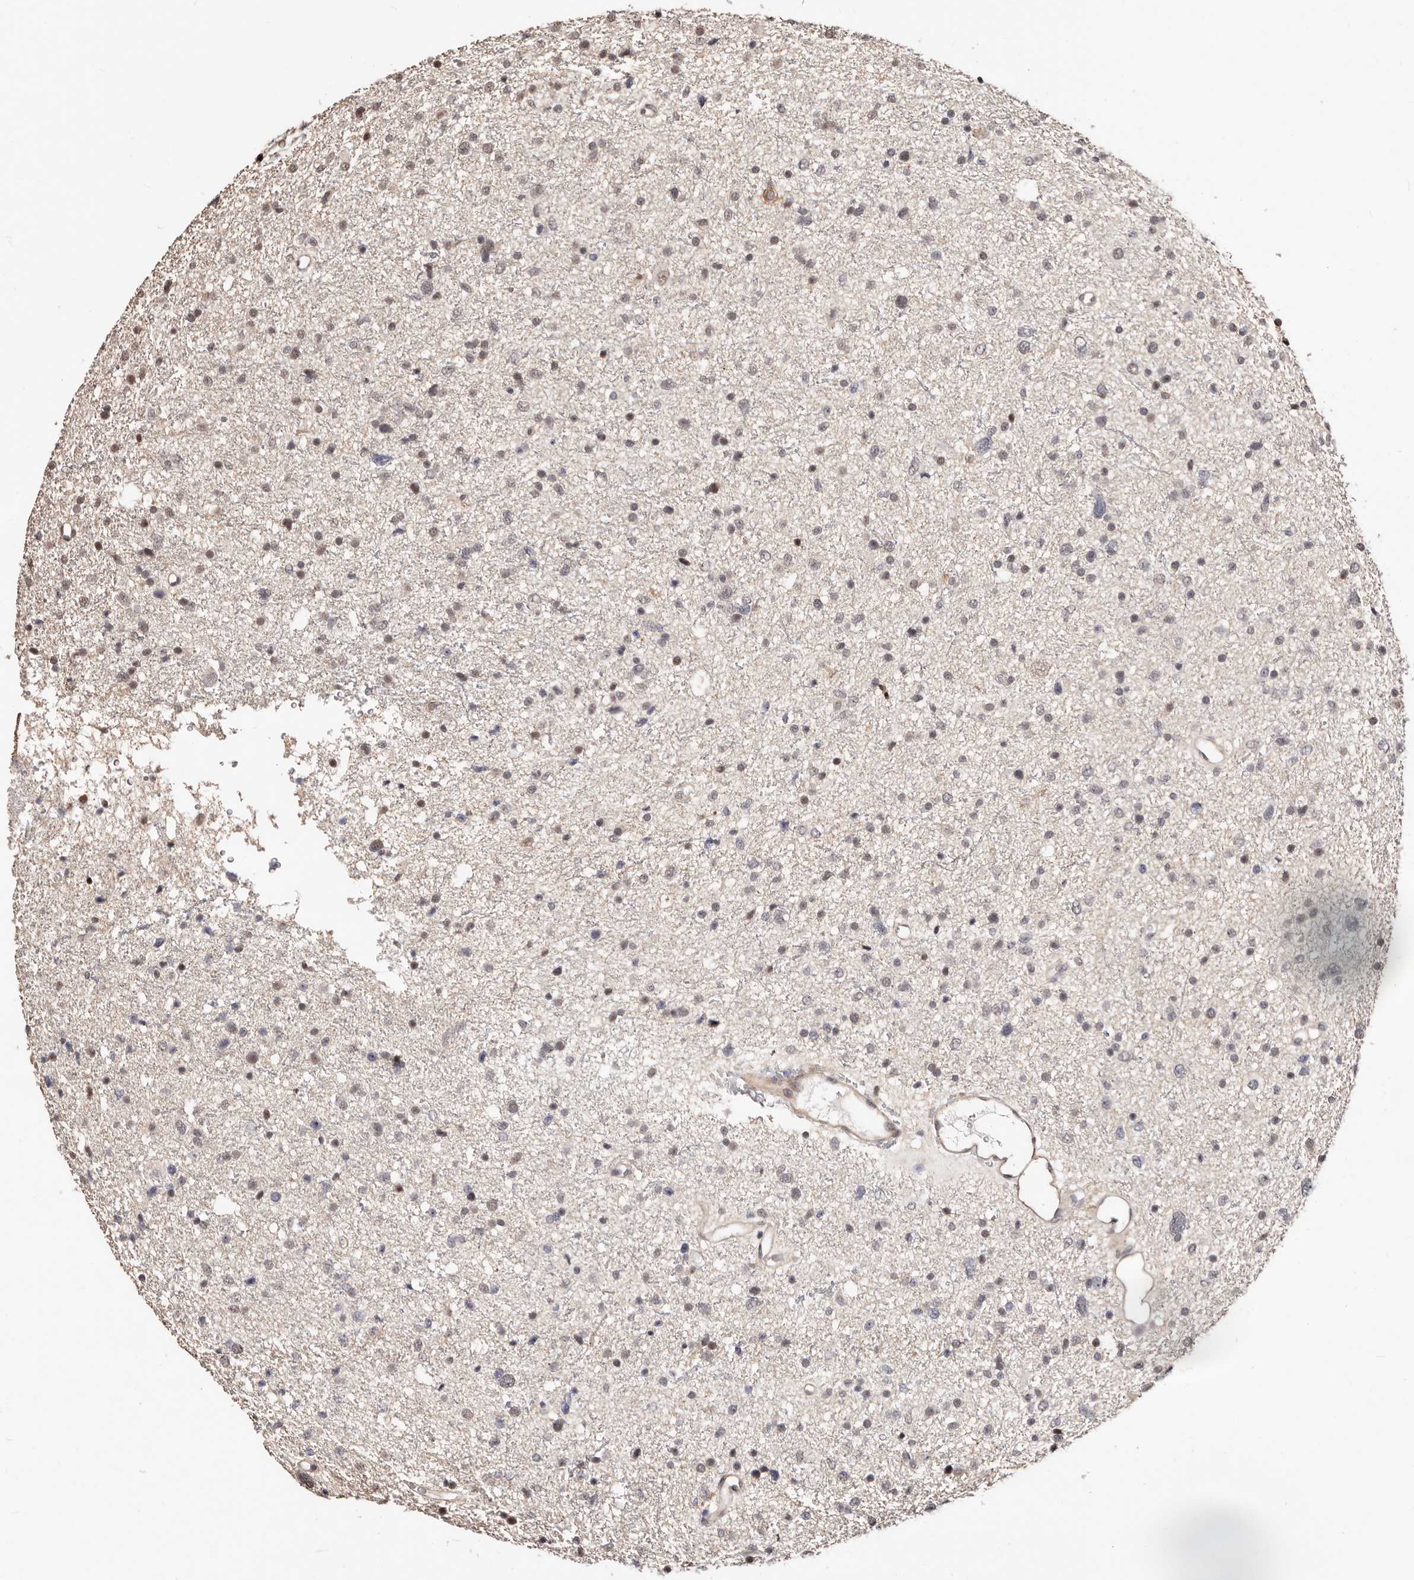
{"staining": {"intensity": "negative", "quantity": "none", "location": "none"}, "tissue": "glioma", "cell_type": "Tumor cells", "image_type": "cancer", "snomed": [{"axis": "morphology", "description": "Glioma, malignant, Low grade"}, {"axis": "topography", "description": "Brain"}], "caption": "Tumor cells show no significant protein expression in malignant glioma (low-grade). The staining is performed using DAB brown chromogen with nuclei counter-stained in using hematoxylin.", "gene": "TRIP13", "patient": {"sex": "female", "age": 37}}